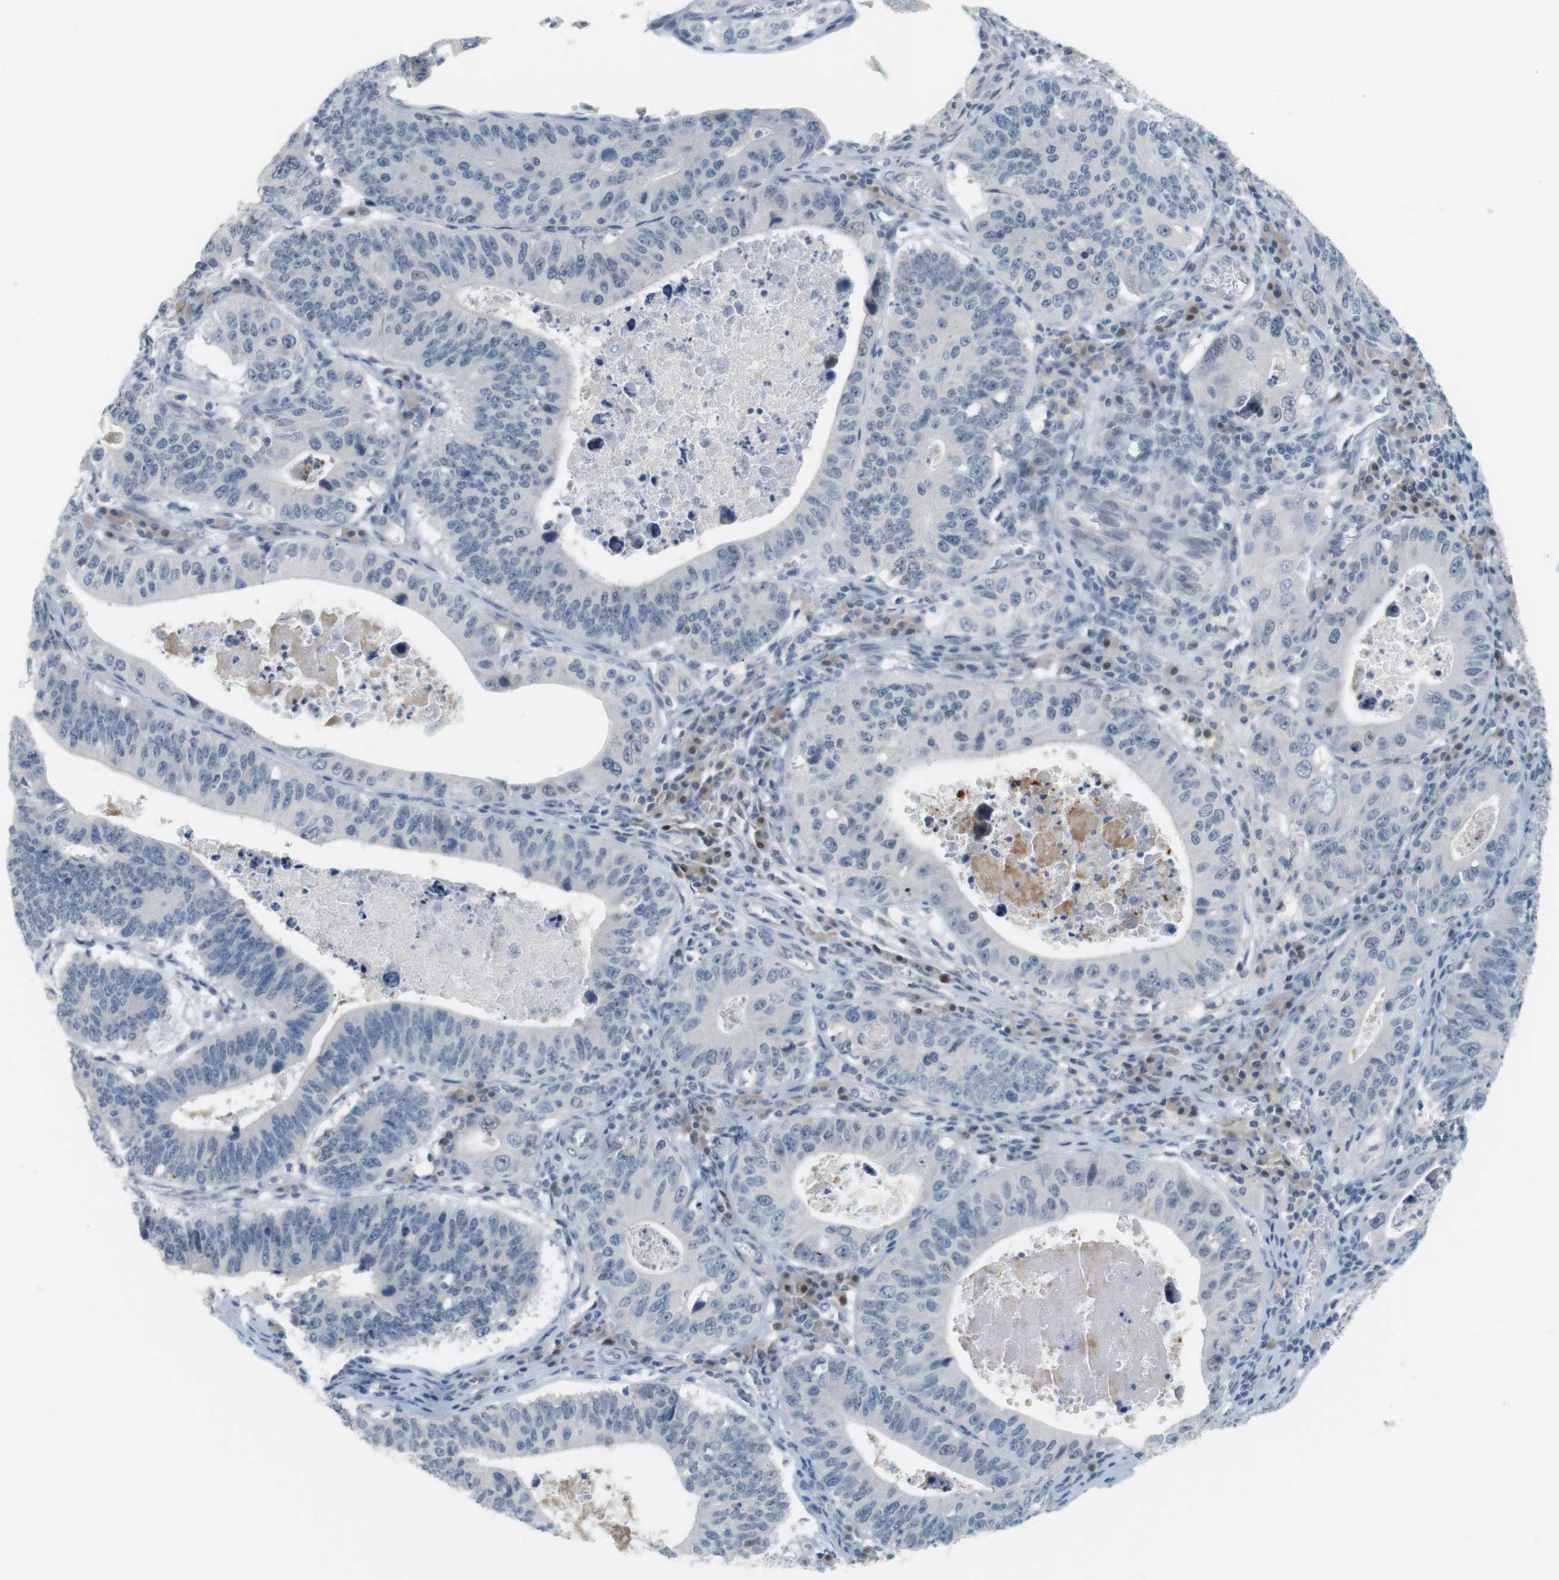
{"staining": {"intensity": "negative", "quantity": "none", "location": "none"}, "tissue": "stomach cancer", "cell_type": "Tumor cells", "image_type": "cancer", "snomed": [{"axis": "morphology", "description": "Adenocarcinoma, NOS"}, {"axis": "topography", "description": "Stomach"}], "caption": "IHC photomicrograph of human stomach adenocarcinoma stained for a protein (brown), which reveals no expression in tumor cells.", "gene": "CREB3L2", "patient": {"sex": "male", "age": 59}}